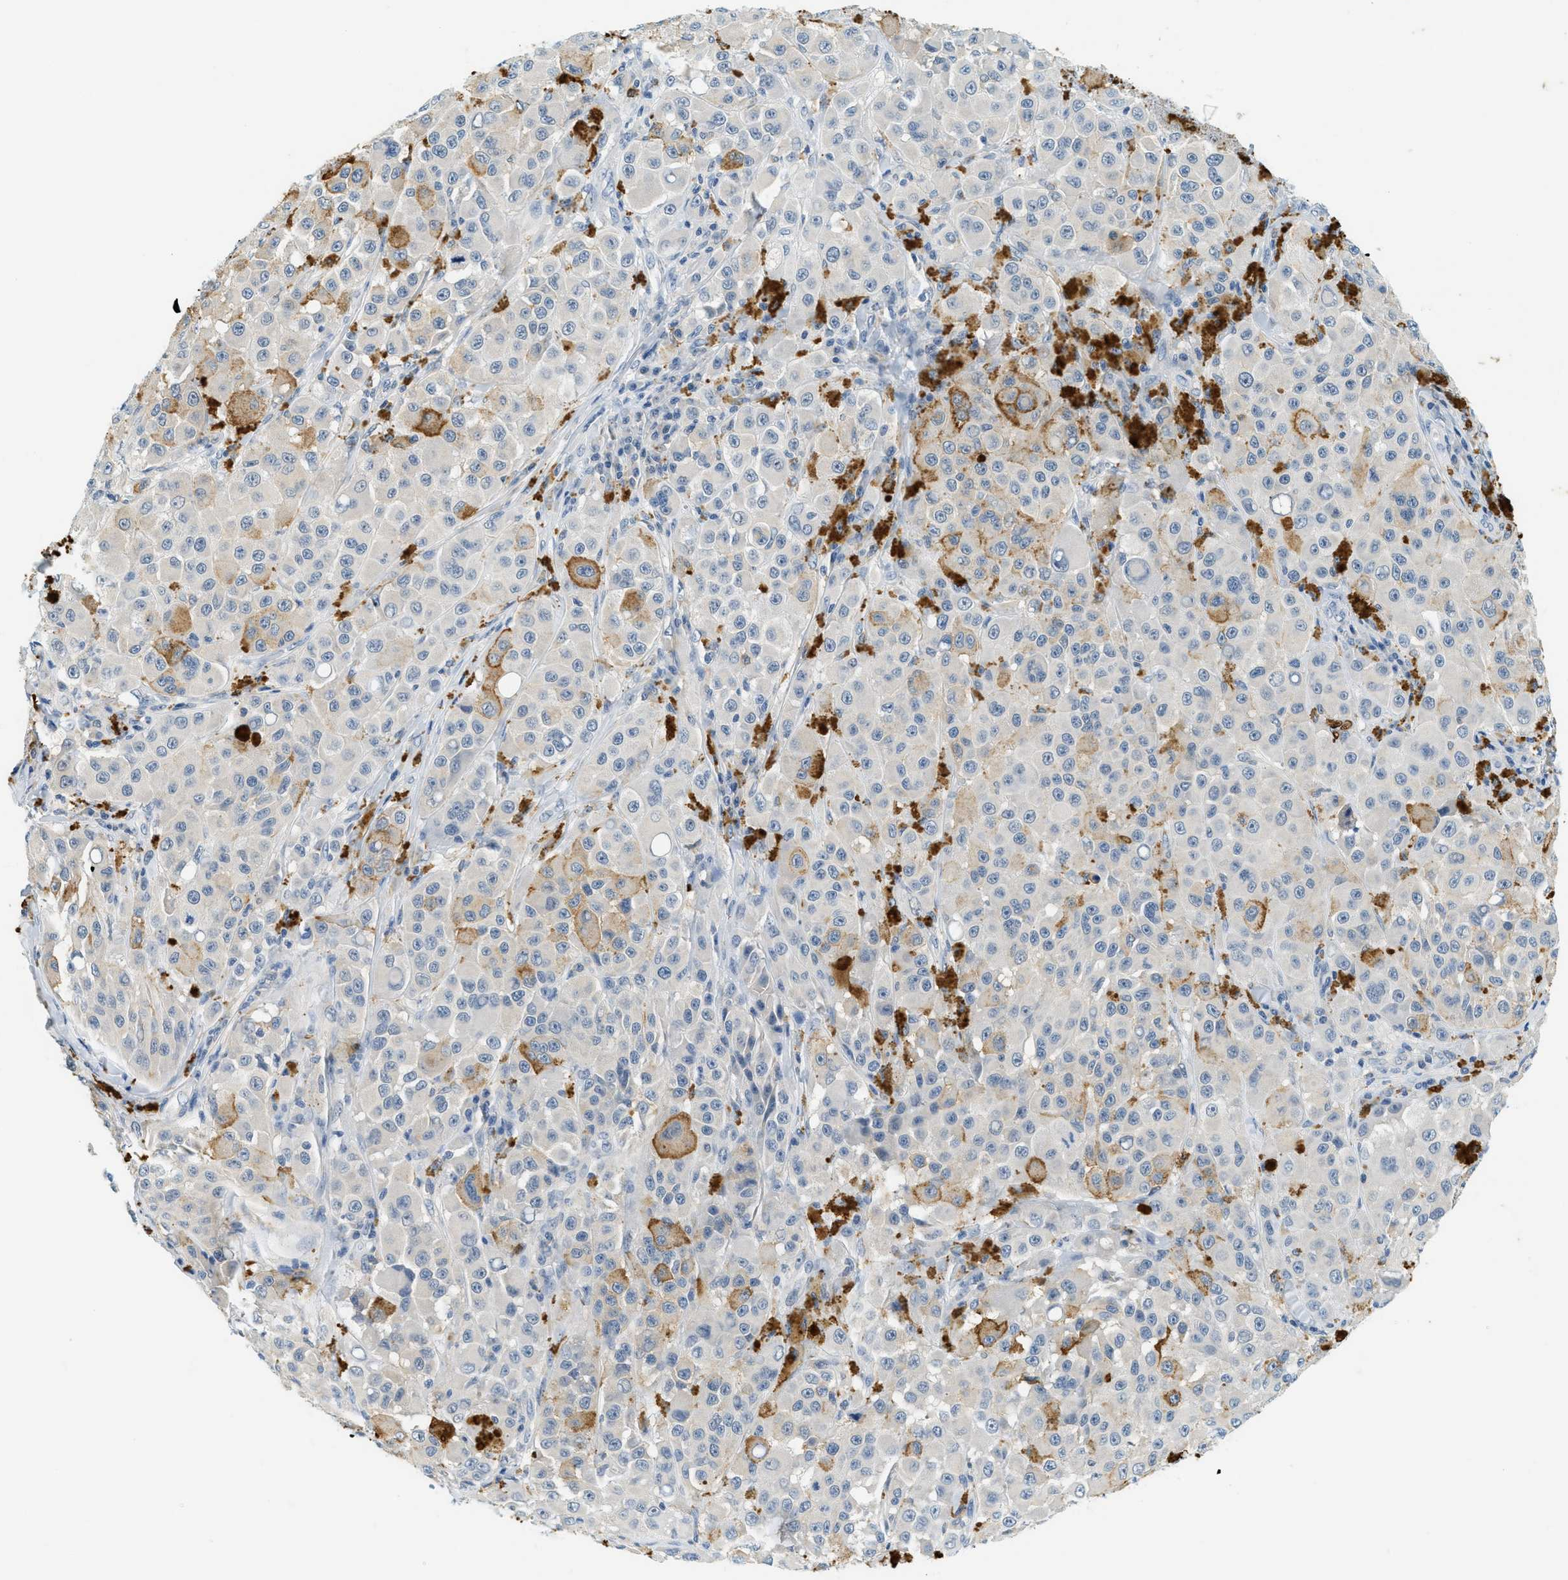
{"staining": {"intensity": "weak", "quantity": "<25%", "location": "cytoplasmic/membranous"}, "tissue": "melanoma", "cell_type": "Tumor cells", "image_type": "cancer", "snomed": [{"axis": "morphology", "description": "Malignant melanoma, NOS"}, {"axis": "topography", "description": "Skin"}], "caption": "Tumor cells show no significant protein expression in melanoma.", "gene": "RASGRP2", "patient": {"sex": "male", "age": 84}}